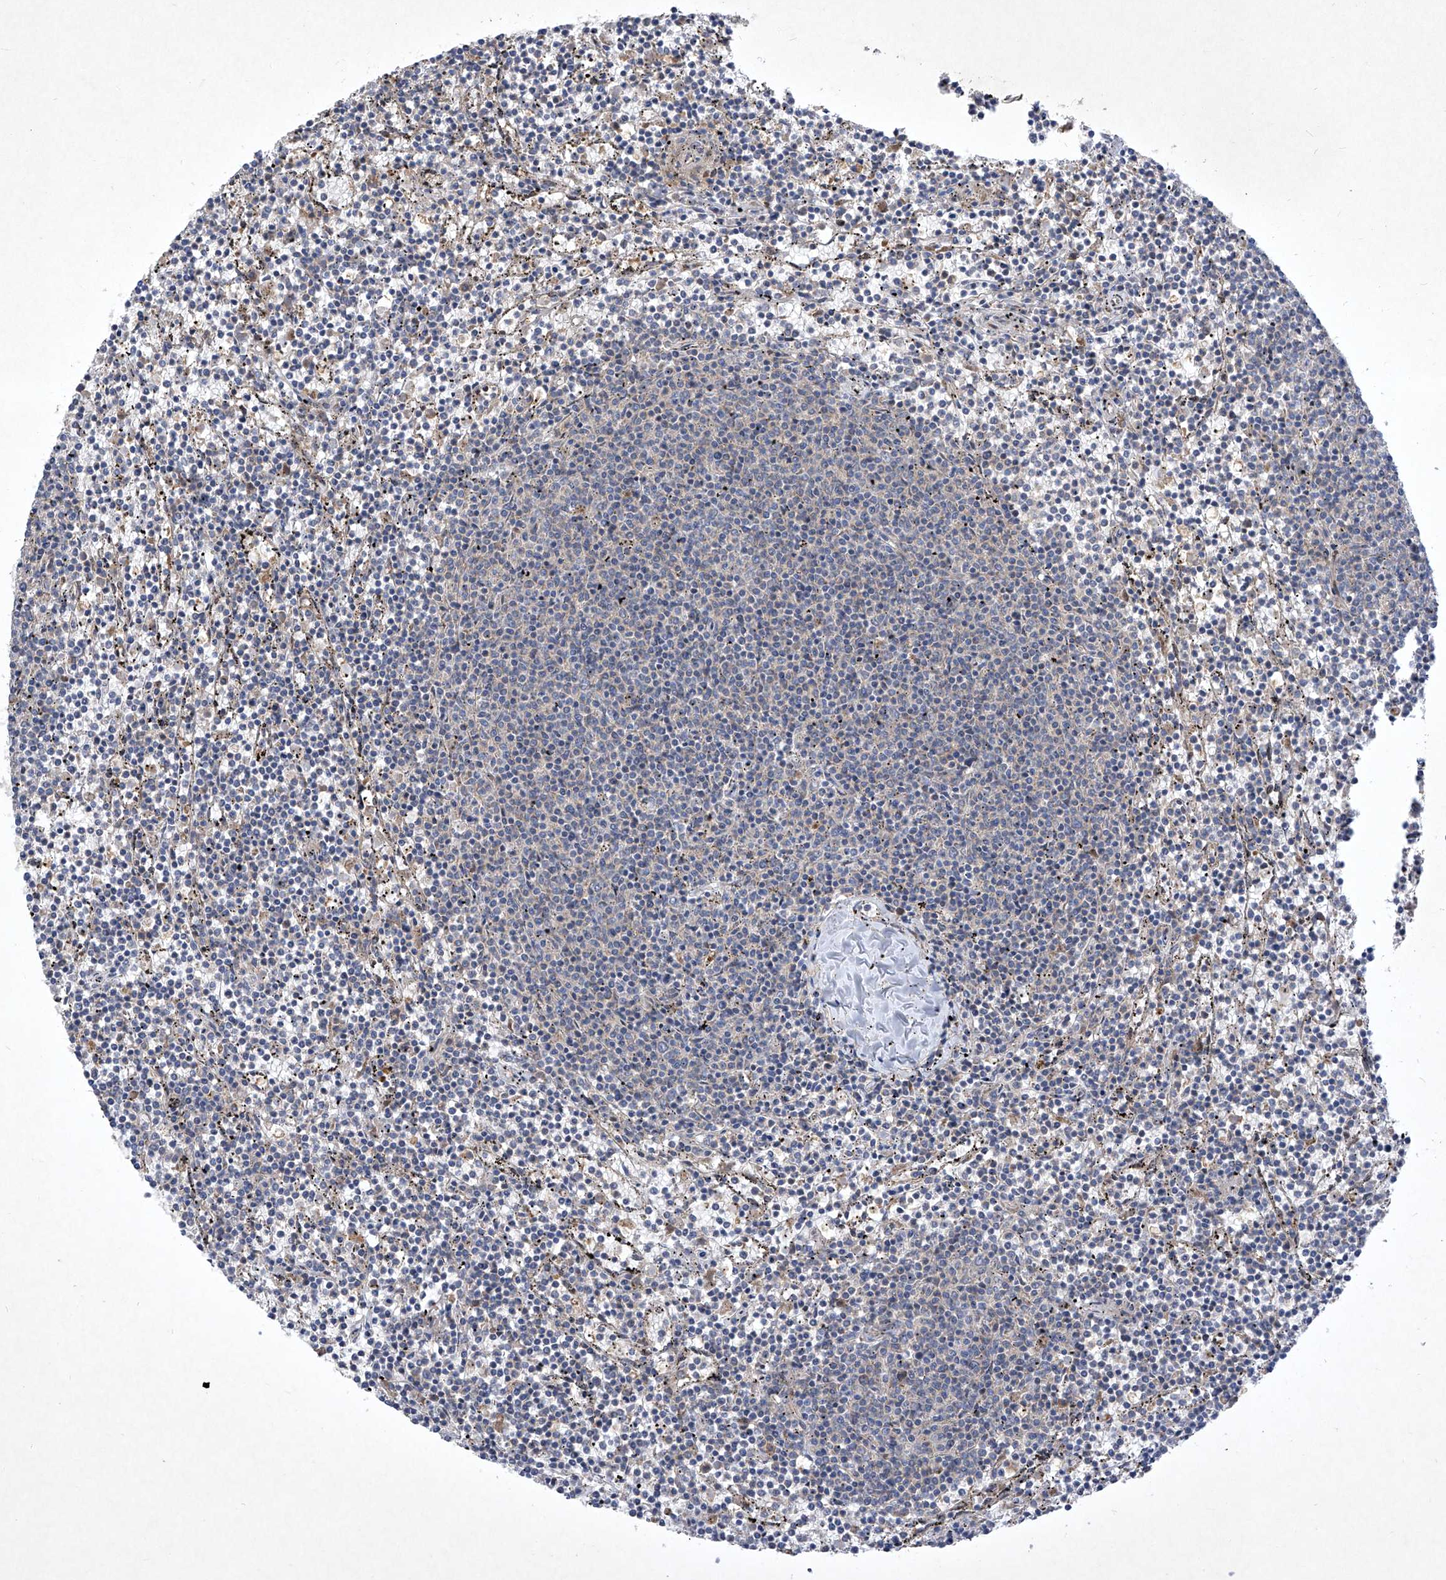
{"staining": {"intensity": "negative", "quantity": "none", "location": "none"}, "tissue": "lymphoma", "cell_type": "Tumor cells", "image_type": "cancer", "snomed": [{"axis": "morphology", "description": "Malignant lymphoma, non-Hodgkin's type, Low grade"}, {"axis": "topography", "description": "Spleen"}], "caption": "This is an immunohistochemistry (IHC) image of human lymphoma. There is no staining in tumor cells.", "gene": "COQ3", "patient": {"sex": "female", "age": 50}}